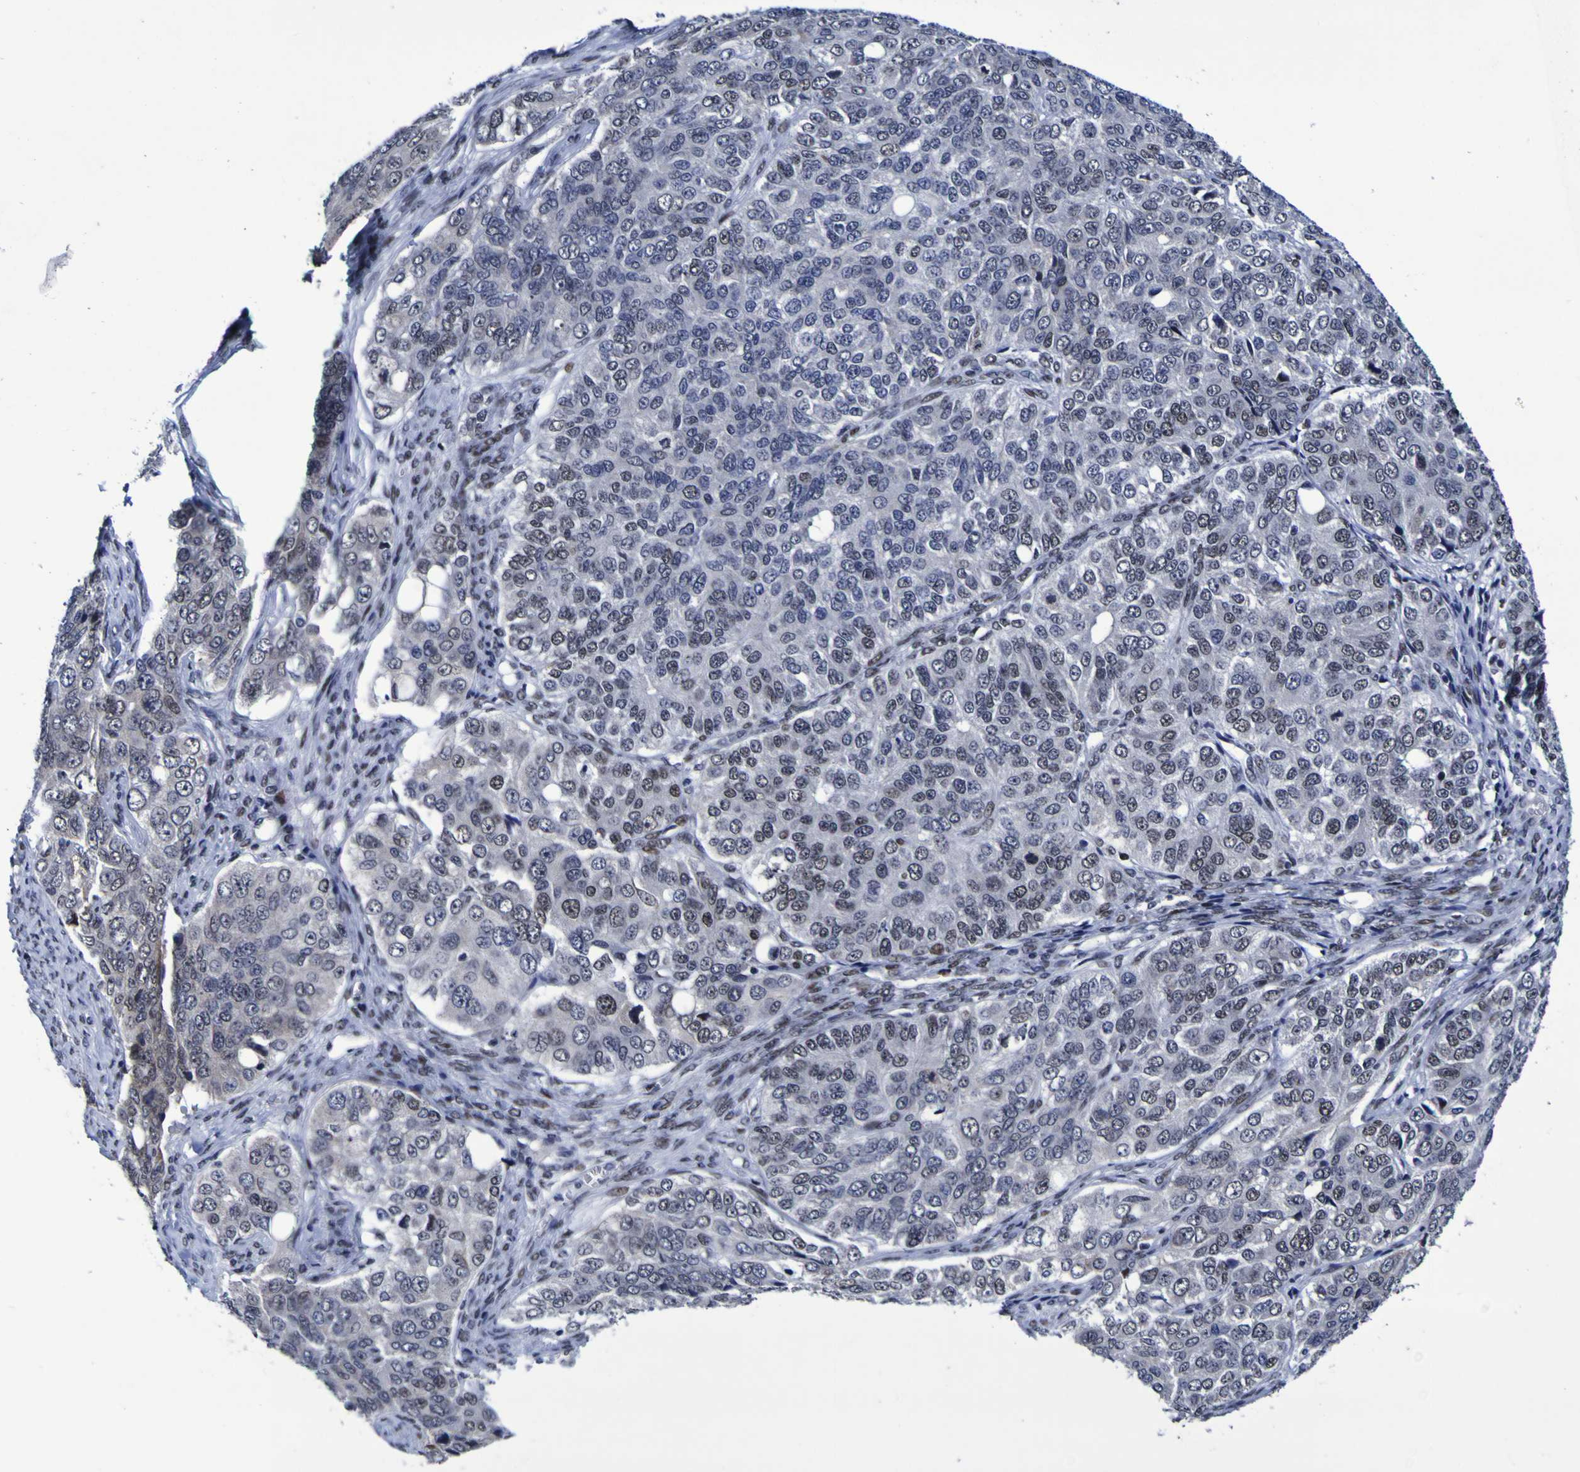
{"staining": {"intensity": "weak", "quantity": "25%-75%", "location": "nuclear"}, "tissue": "ovarian cancer", "cell_type": "Tumor cells", "image_type": "cancer", "snomed": [{"axis": "morphology", "description": "Carcinoma, endometroid"}, {"axis": "topography", "description": "Ovary"}], "caption": "Immunohistochemical staining of human endometroid carcinoma (ovarian) exhibits low levels of weak nuclear protein expression in about 25%-75% of tumor cells.", "gene": "MBD3", "patient": {"sex": "female", "age": 51}}